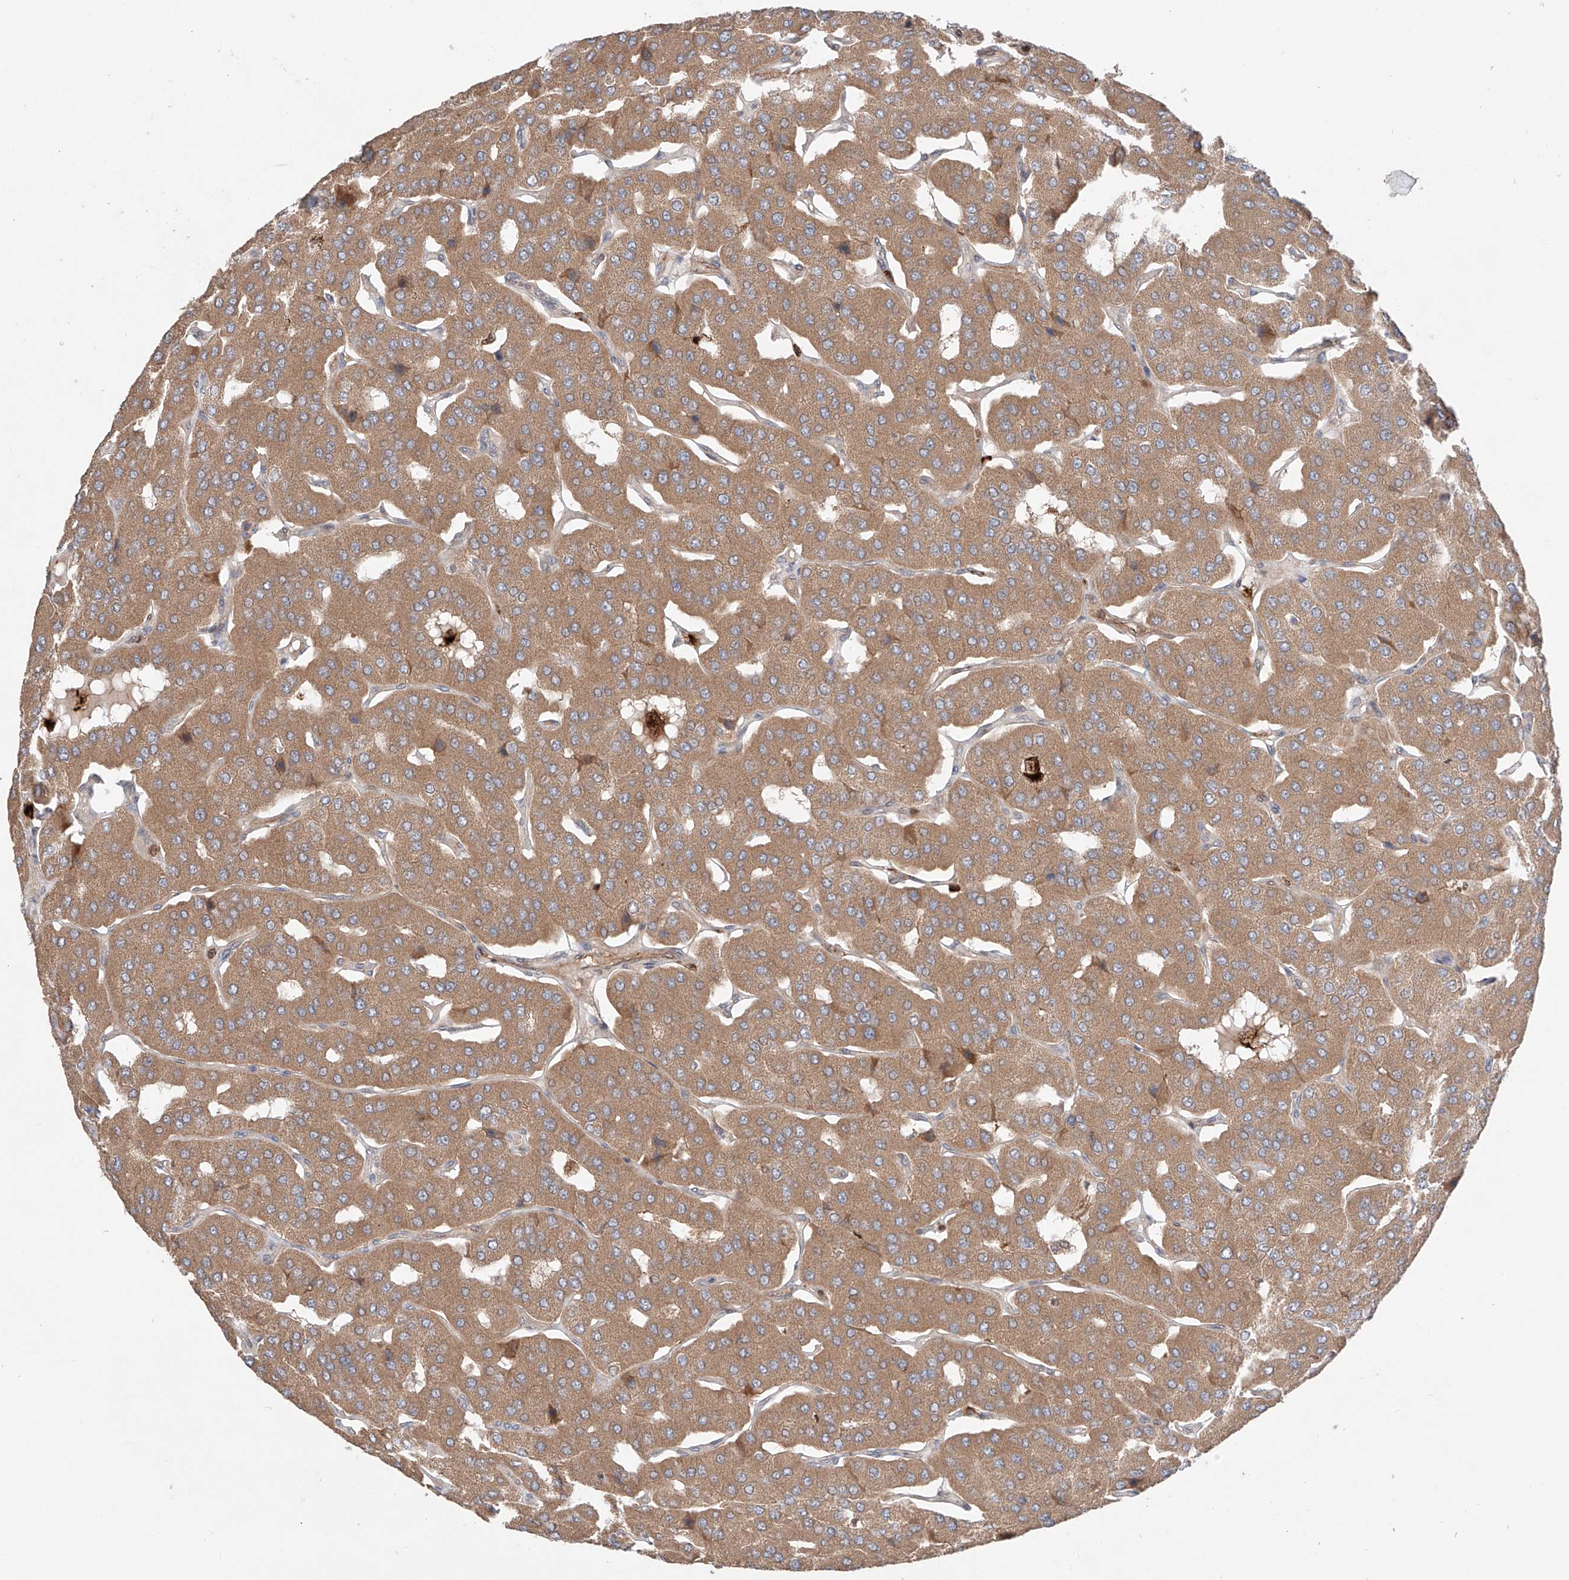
{"staining": {"intensity": "moderate", "quantity": ">75%", "location": "cytoplasmic/membranous"}, "tissue": "parathyroid gland", "cell_type": "Glandular cells", "image_type": "normal", "snomed": [{"axis": "morphology", "description": "Normal tissue, NOS"}, {"axis": "morphology", "description": "Adenoma, NOS"}, {"axis": "topography", "description": "Parathyroid gland"}], "caption": "Protein analysis of unremarkable parathyroid gland reveals moderate cytoplasmic/membranous expression in about >75% of glandular cells.", "gene": "IGSF22", "patient": {"sex": "female", "age": 86}}